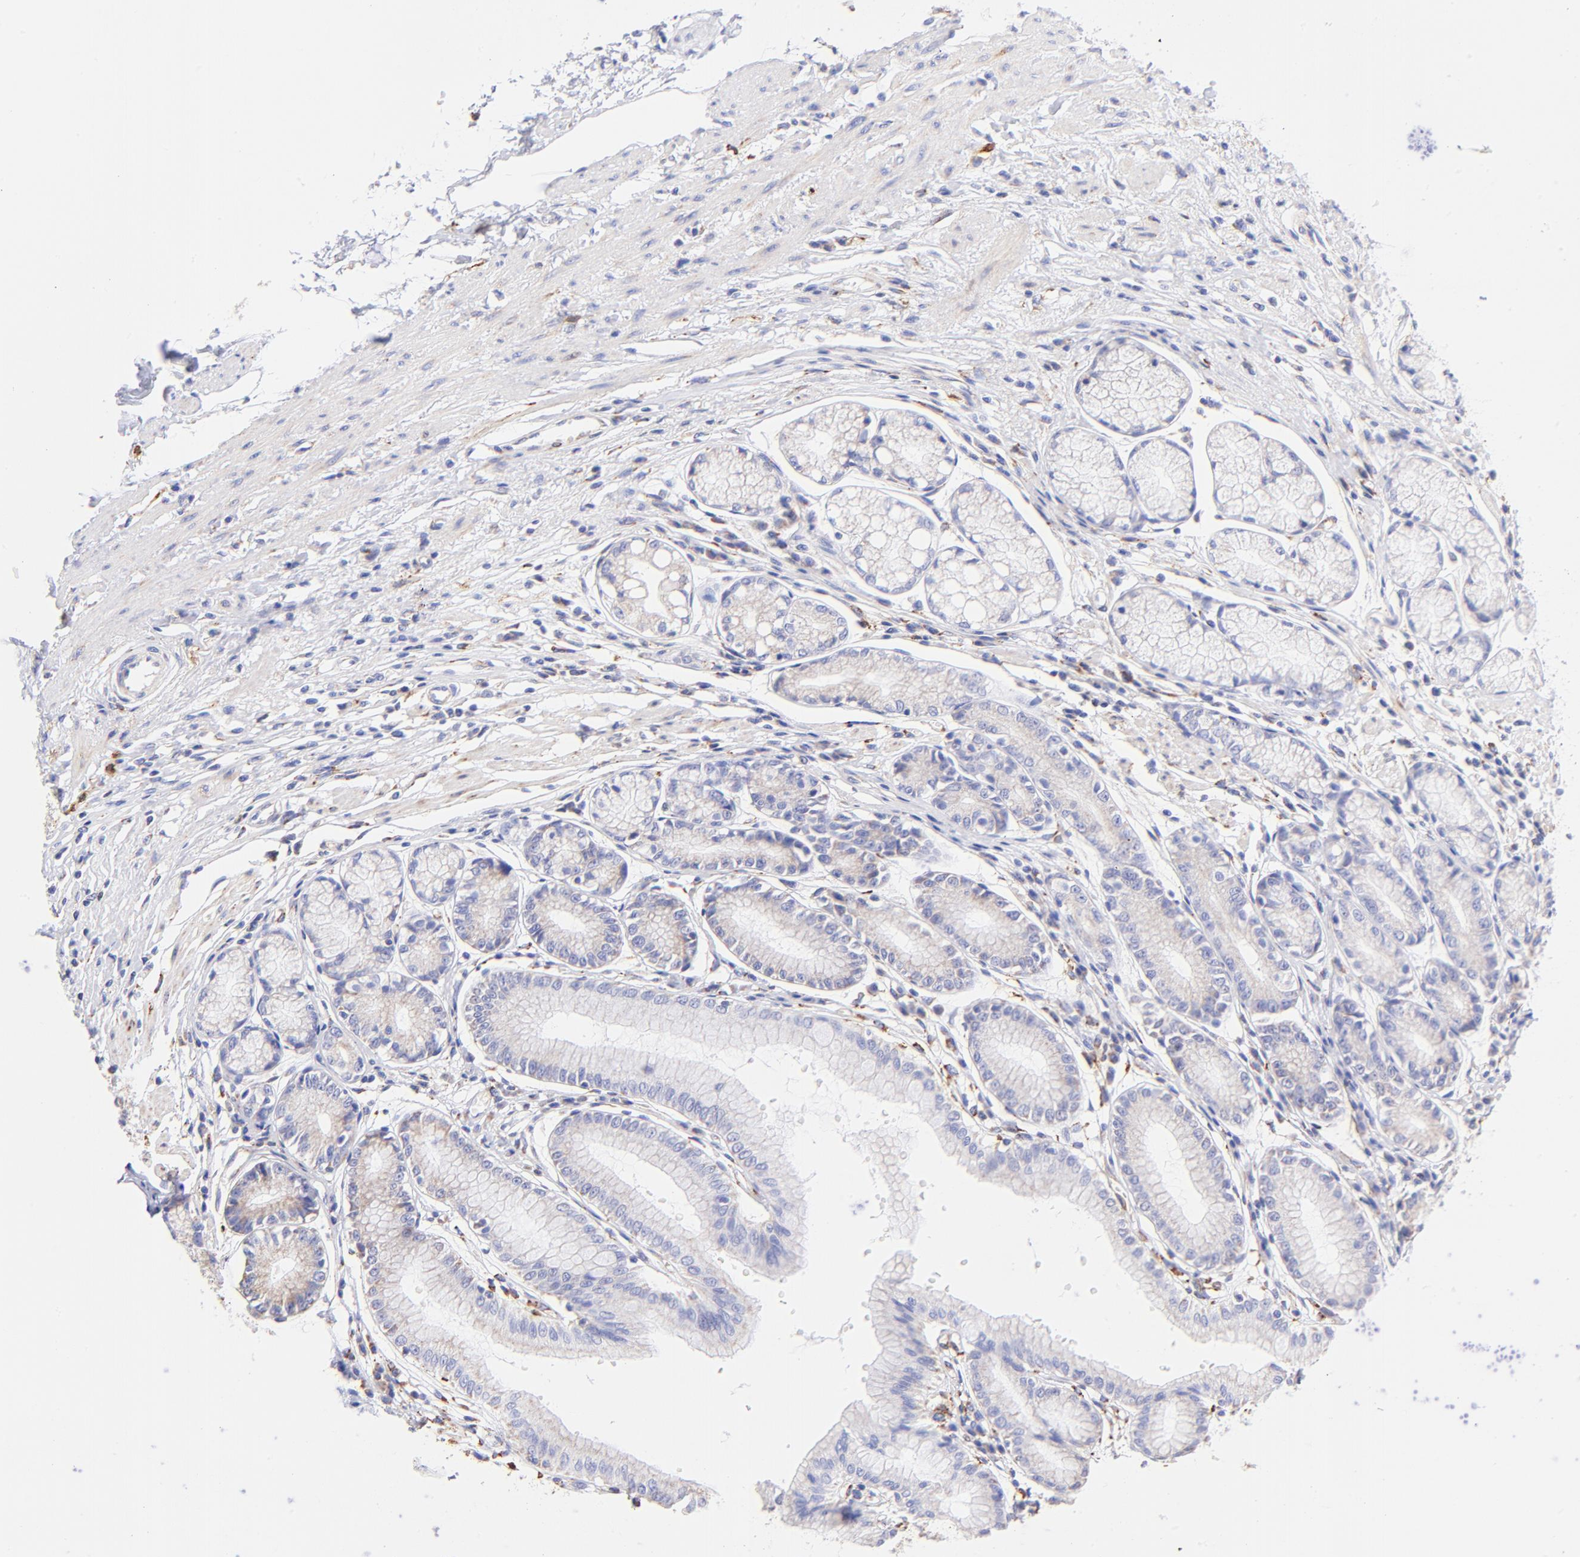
{"staining": {"intensity": "weak", "quantity": ">75%", "location": "cytoplasmic/membranous"}, "tissue": "stomach", "cell_type": "Glandular cells", "image_type": "normal", "snomed": [{"axis": "morphology", "description": "Normal tissue, NOS"}, {"axis": "morphology", "description": "Inflammation, NOS"}, {"axis": "topography", "description": "Stomach, lower"}], "caption": "This micrograph reveals immunohistochemistry (IHC) staining of normal human stomach, with low weak cytoplasmic/membranous expression in about >75% of glandular cells.", "gene": "SPARC", "patient": {"sex": "male", "age": 59}}